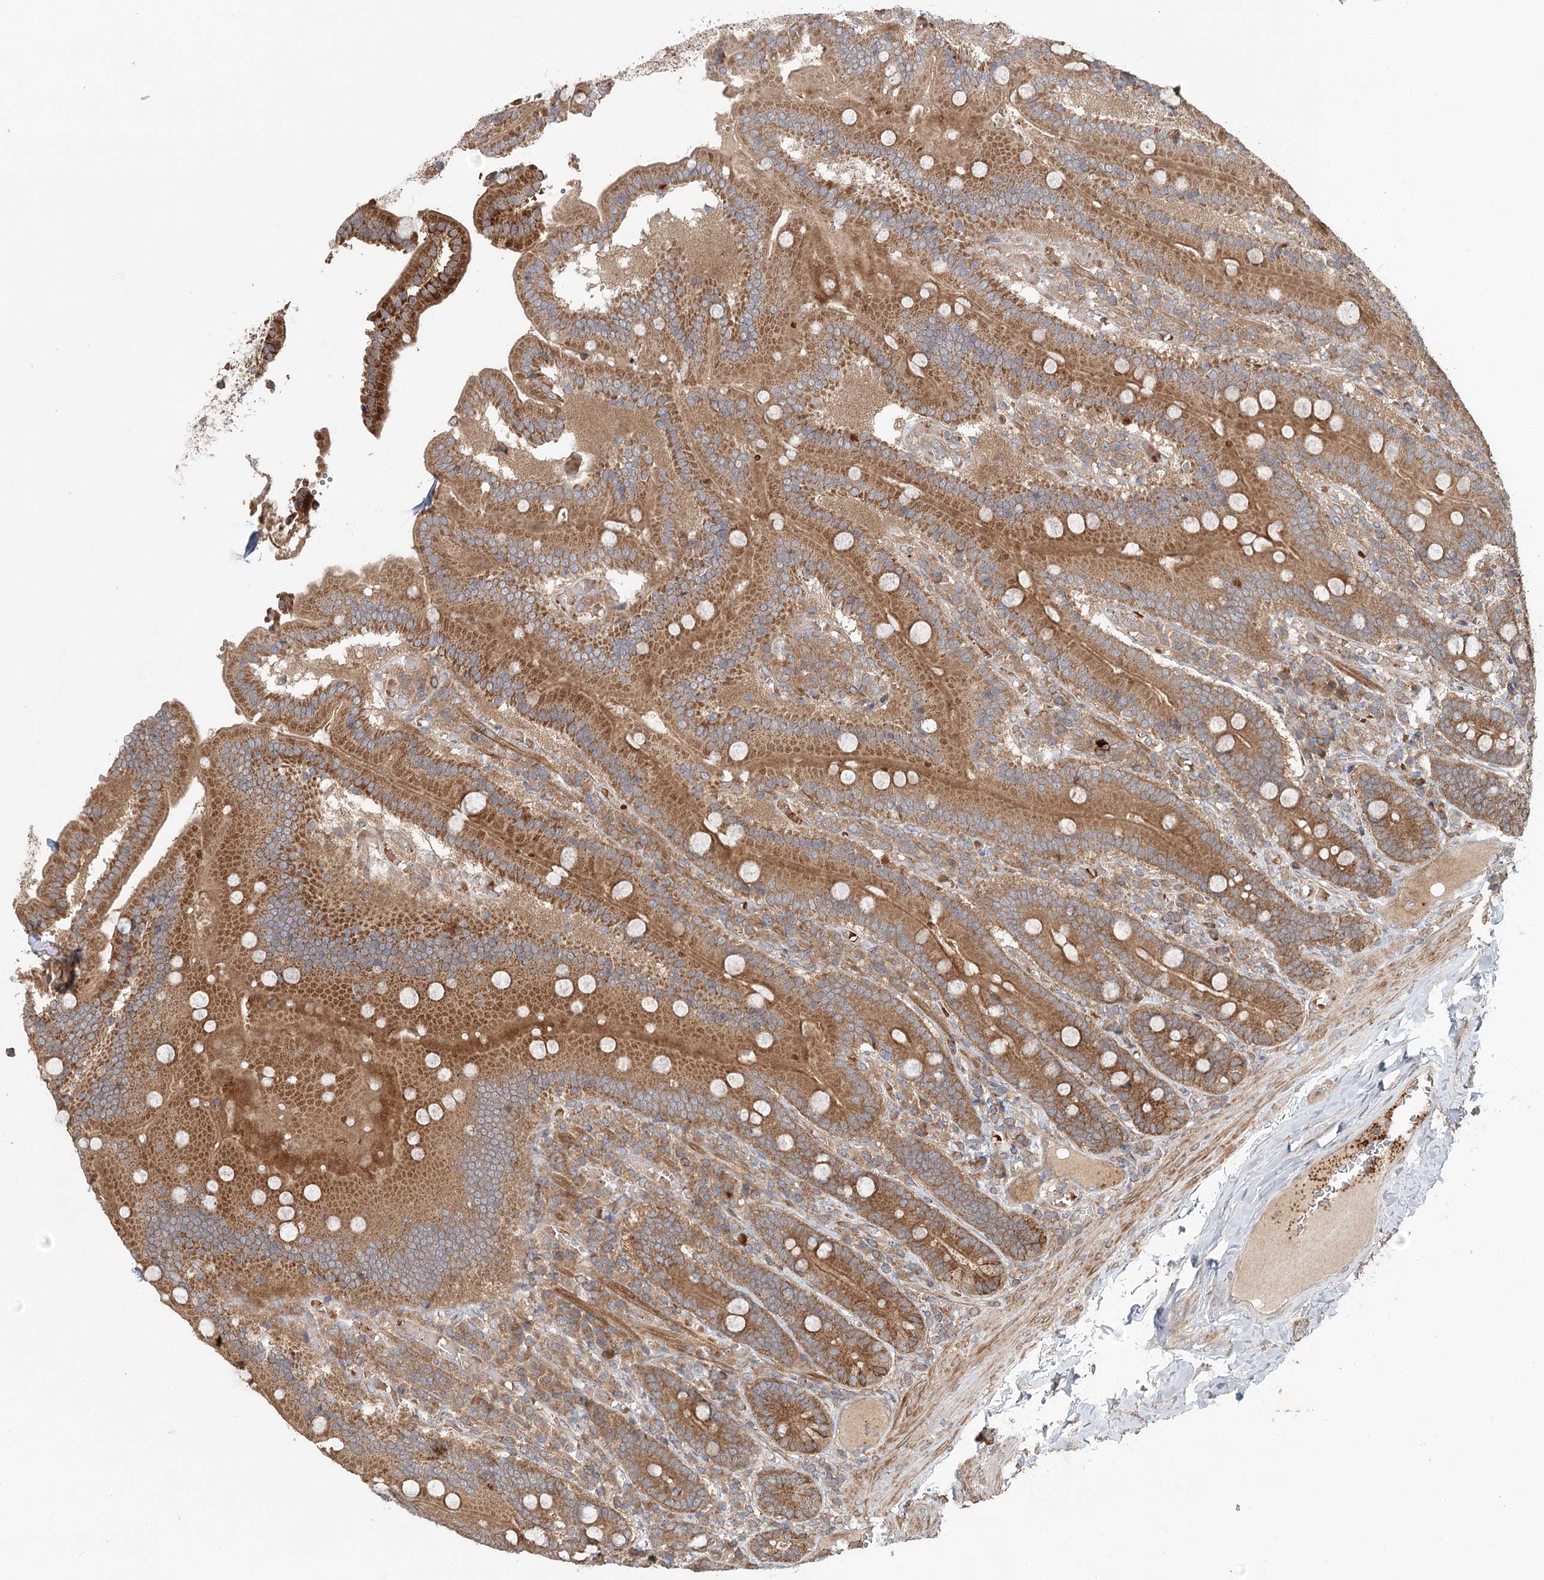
{"staining": {"intensity": "strong", "quantity": ">75%", "location": "cytoplasmic/membranous"}, "tissue": "duodenum", "cell_type": "Glandular cells", "image_type": "normal", "snomed": [{"axis": "morphology", "description": "Normal tissue, NOS"}, {"axis": "topography", "description": "Duodenum"}], "caption": "A high-resolution histopathology image shows IHC staining of benign duodenum, which reveals strong cytoplasmic/membranous expression in approximately >75% of glandular cells.", "gene": "ENSG00000273217", "patient": {"sex": "female", "age": 62}}